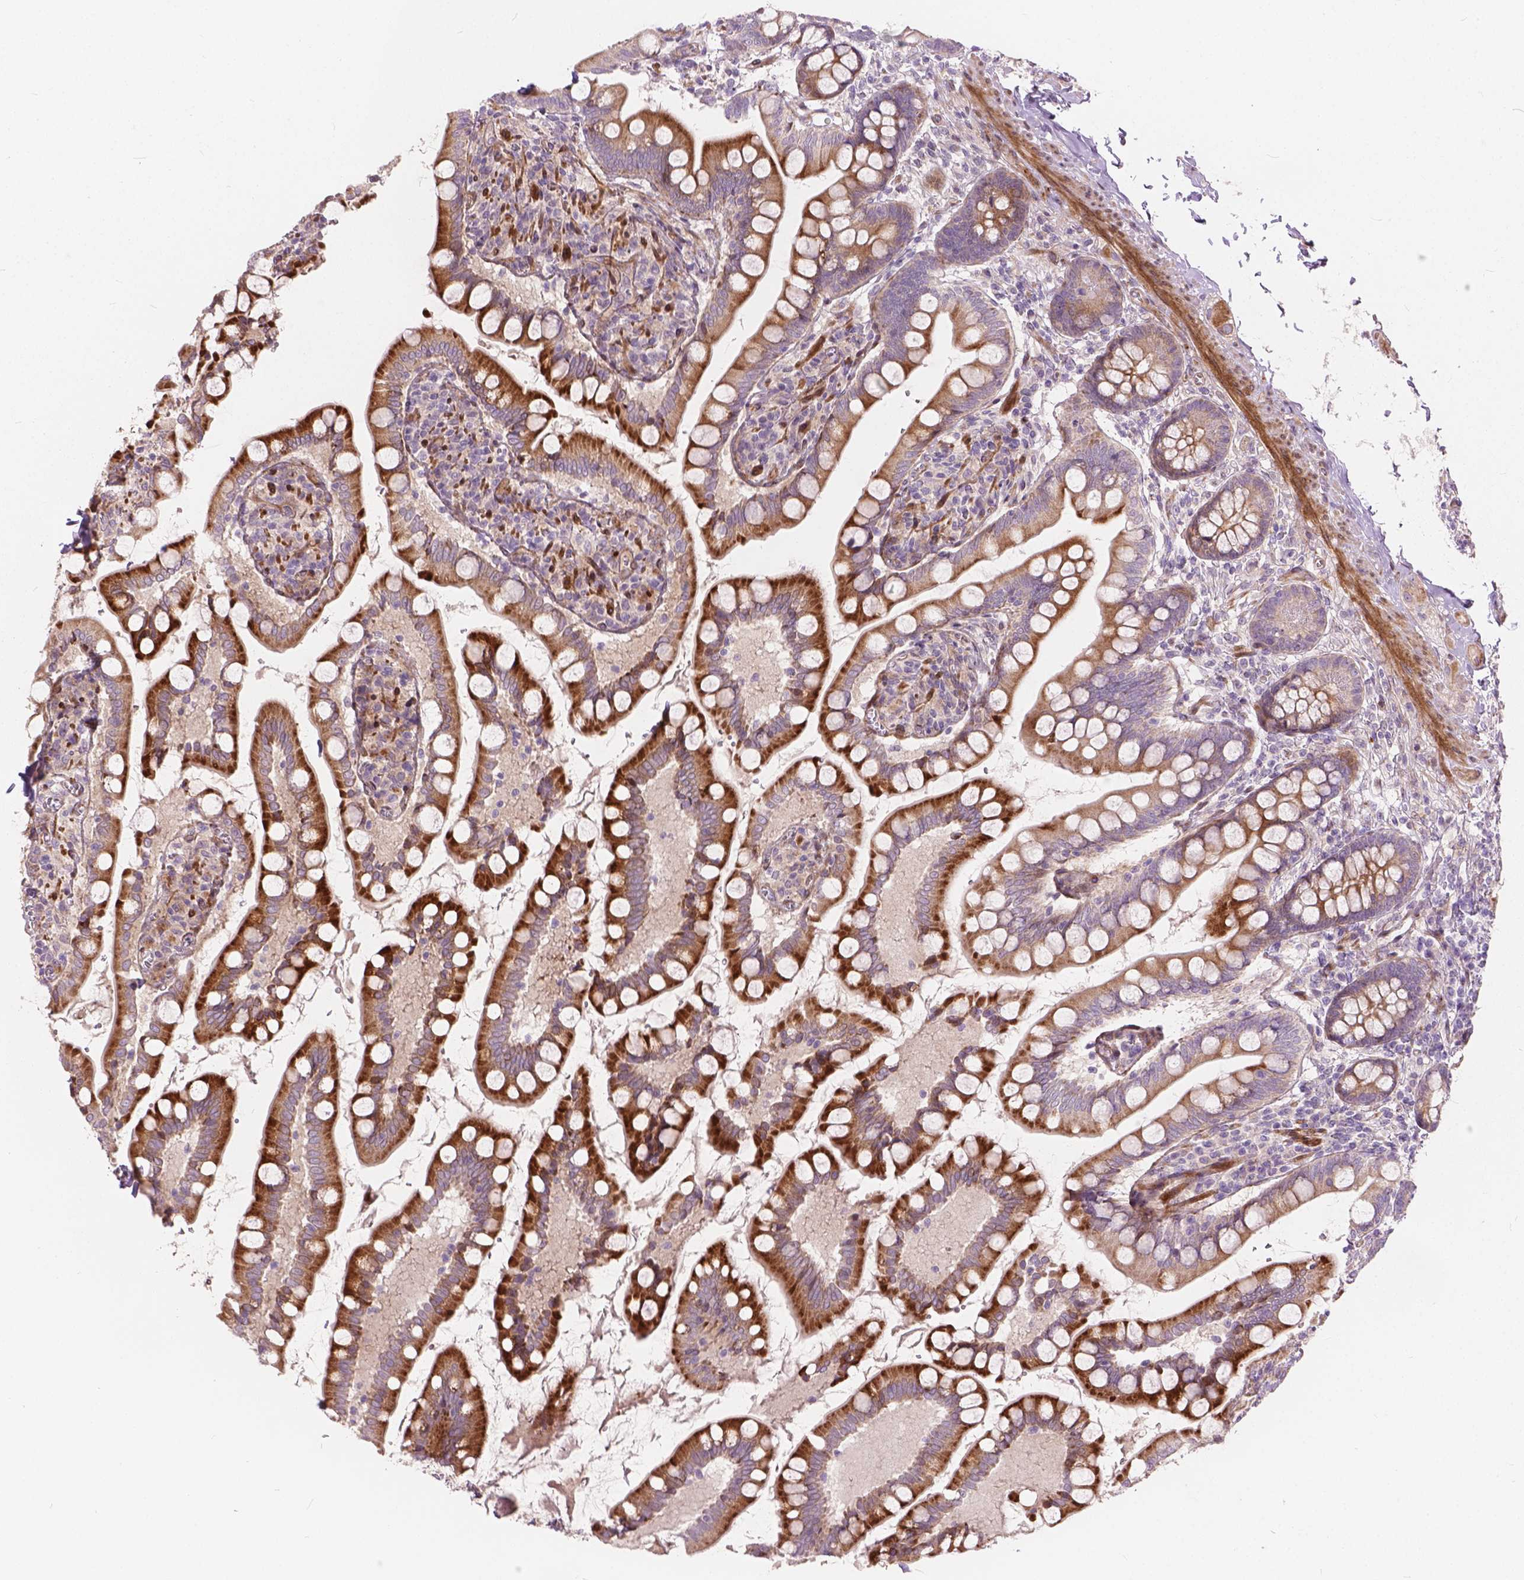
{"staining": {"intensity": "strong", "quantity": ">75%", "location": "cytoplasmic/membranous"}, "tissue": "small intestine", "cell_type": "Glandular cells", "image_type": "normal", "snomed": [{"axis": "morphology", "description": "Normal tissue, NOS"}, {"axis": "topography", "description": "Small intestine"}], "caption": "Small intestine stained with a brown dye exhibits strong cytoplasmic/membranous positive staining in approximately >75% of glandular cells.", "gene": "MORN1", "patient": {"sex": "female", "age": 56}}